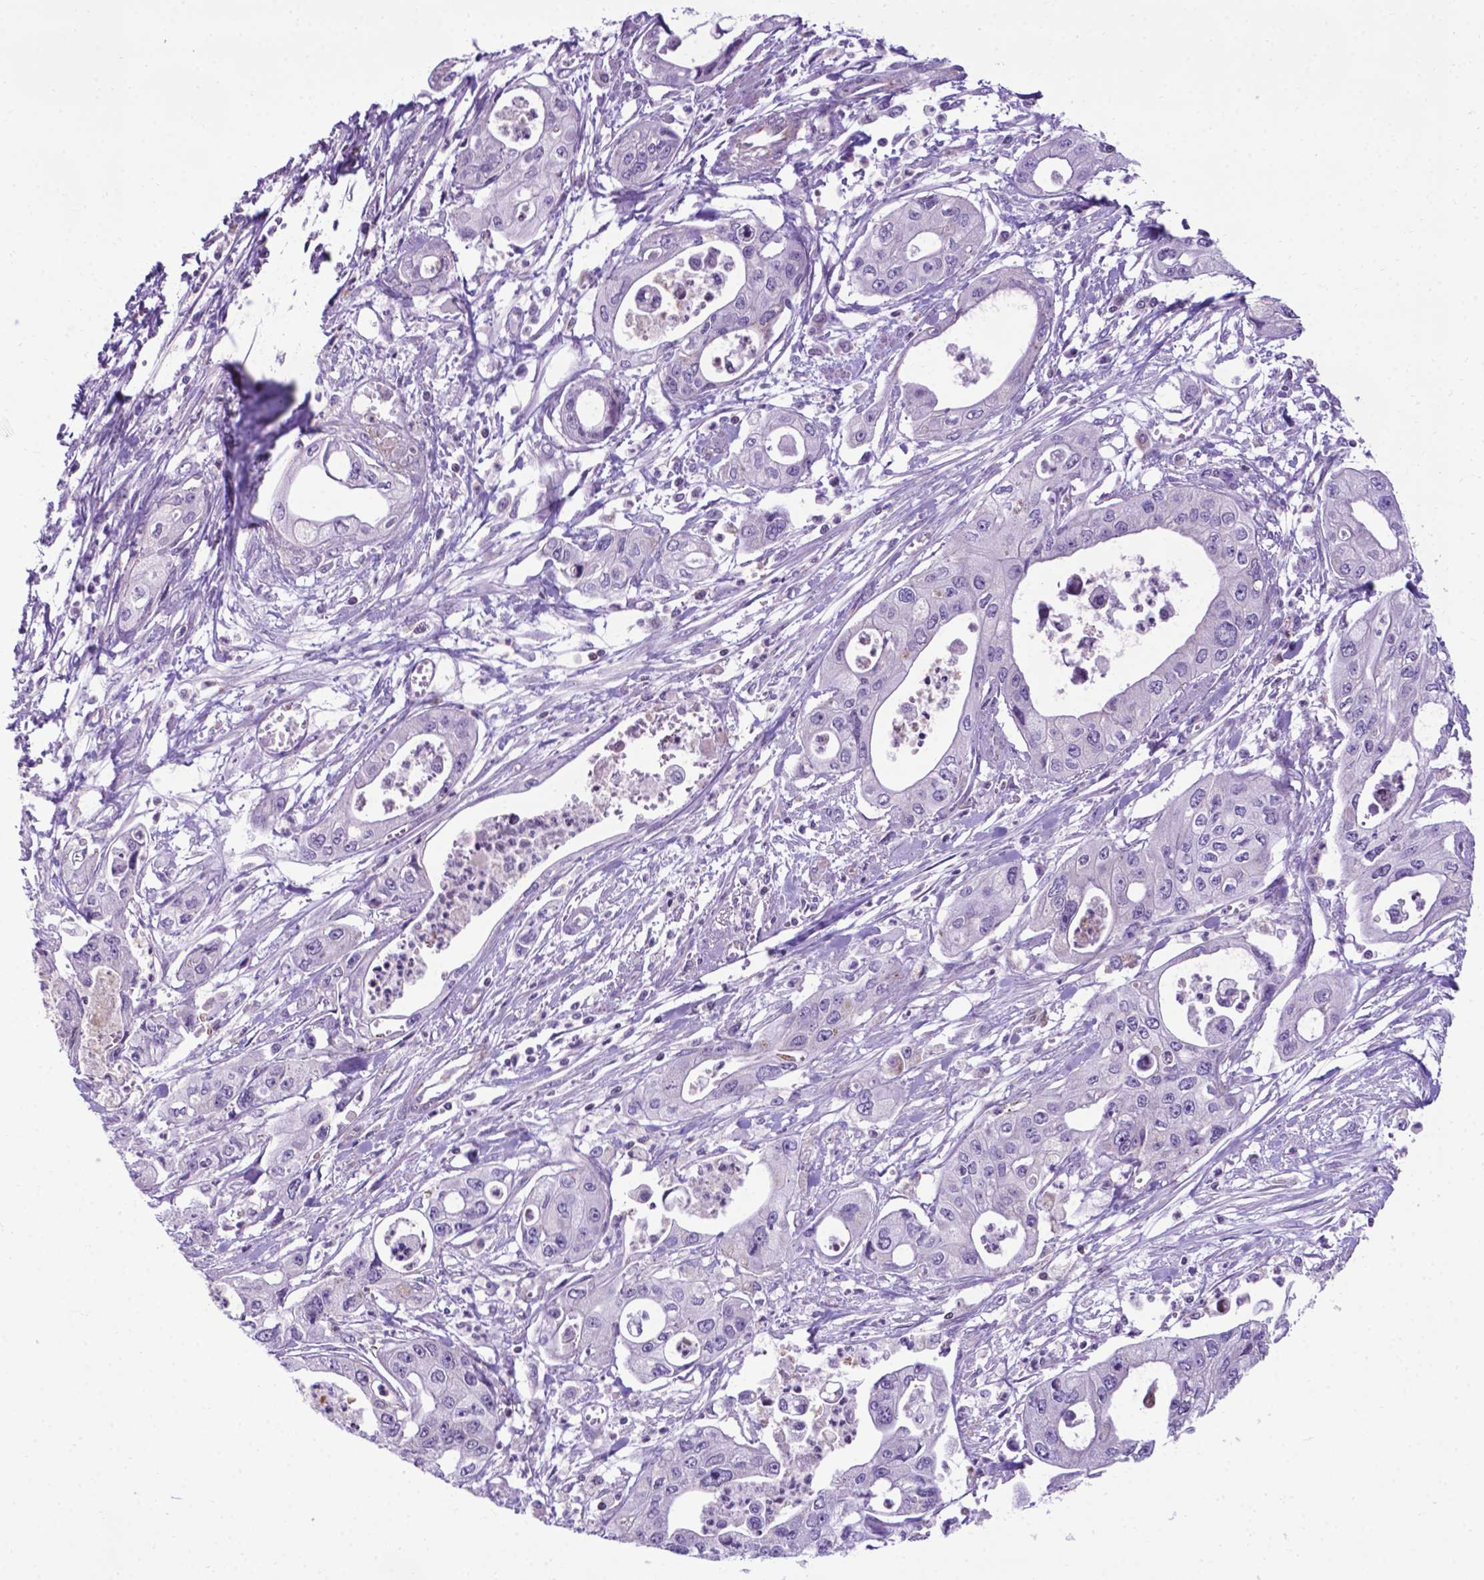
{"staining": {"intensity": "negative", "quantity": "none", "location": "none"}, "tissue": "pancreatic cancer", "cell_type": "Tumor cells", "image_type": "cancer", "snomed": [{"axis": "morphology", "description": "Adenocarcinoma, NOS"}, {"axis": "topography", "description": "Pancreas"}], "caption": "Immunohistochemistry (IHC) micrograph of human adenocarcinoma (pancreatic) stained for a protein (brown), which displays no expression in tumor cells. Brightfield microscopy of immunohistochemistry stained with DAB (brown) and hematoxylin (blue), captured at high magnification.", "gene": "POU3F3", "patient": {"sex": "male", "age": 70}}